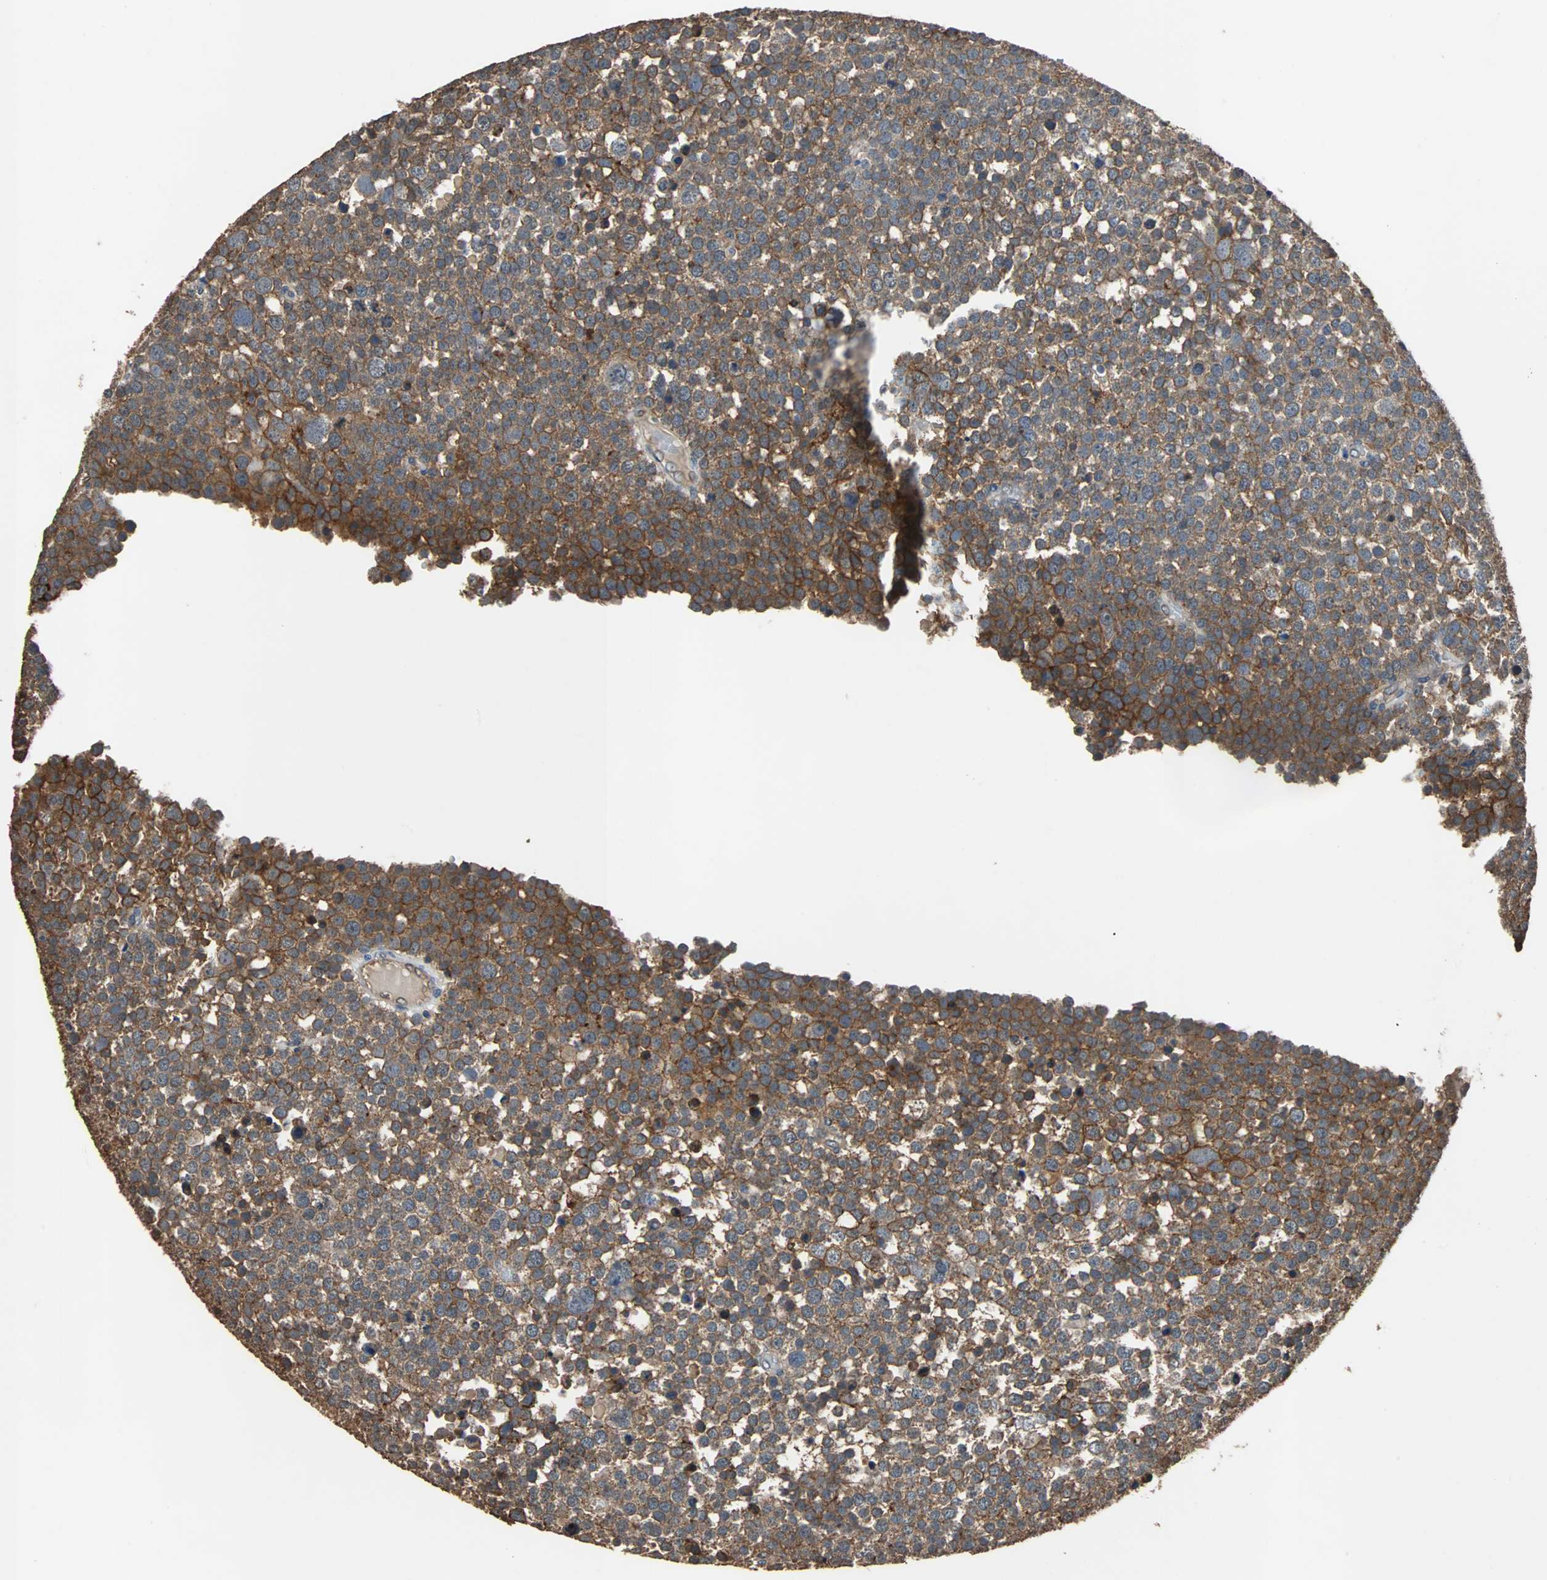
{"staining": {"intensity": "strong", "quantity": ">75%", "location": "cytoplasmic/membranous"}, "tissue": "testis cancer", "cell_type": "Tumor cells", "image_type": "cancer", "snomed": [{"axis": "morphology", "description": "Seminoma, NOS"}, {"axis": "topography", "description": "Testis"}], "caption": "Protein analysis of testis cancer tissue shows strong cytoplasmic/membranous expression in approximately >75% of tumor cells. Using DAB (brown) and hematoxylin (blue) stains, captured at high magnification using brightfield microscopy.", "gene": "NDRG1", "patient": {"sex": "male", "age": 71}}